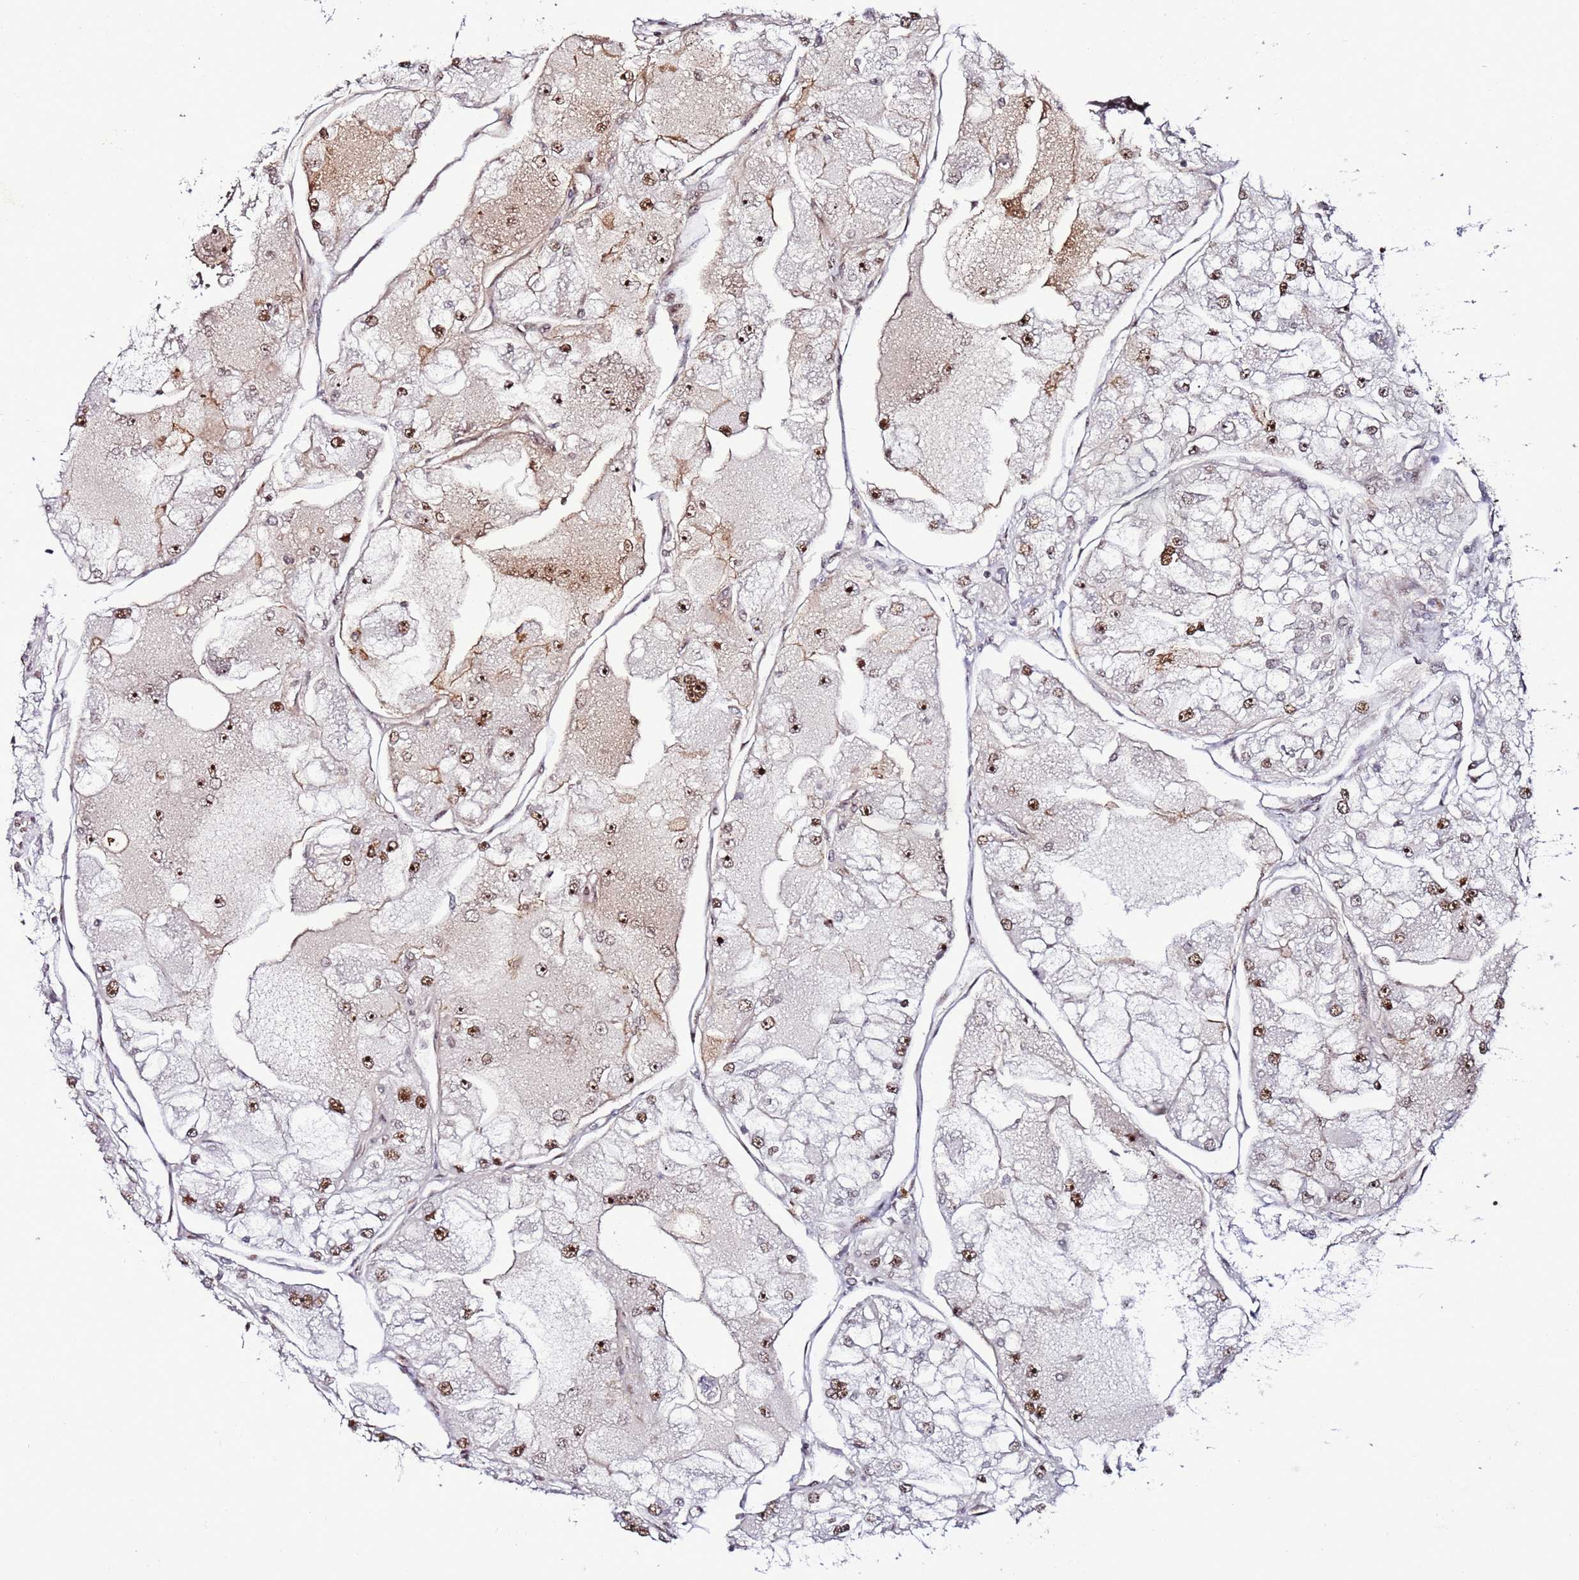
{"staining": {"intensity": "strong", "quantity": ">75%", "location": "nuclear"}, "tissue": "renal cancer", "cell_type": "Tumor cells", "image_type": "cancer", "snomed": [{"axis": "morphology", "description": "Adenocarcinoma, NOS"}, {"axis": "topography", "description": "Kidney"}], "caption": "Renal cancer stained for a protein exhibits strong nuclear positivity in tumor cells.", "gene": "PSMA7", "patient": {"sex": "female", "age": 72}}